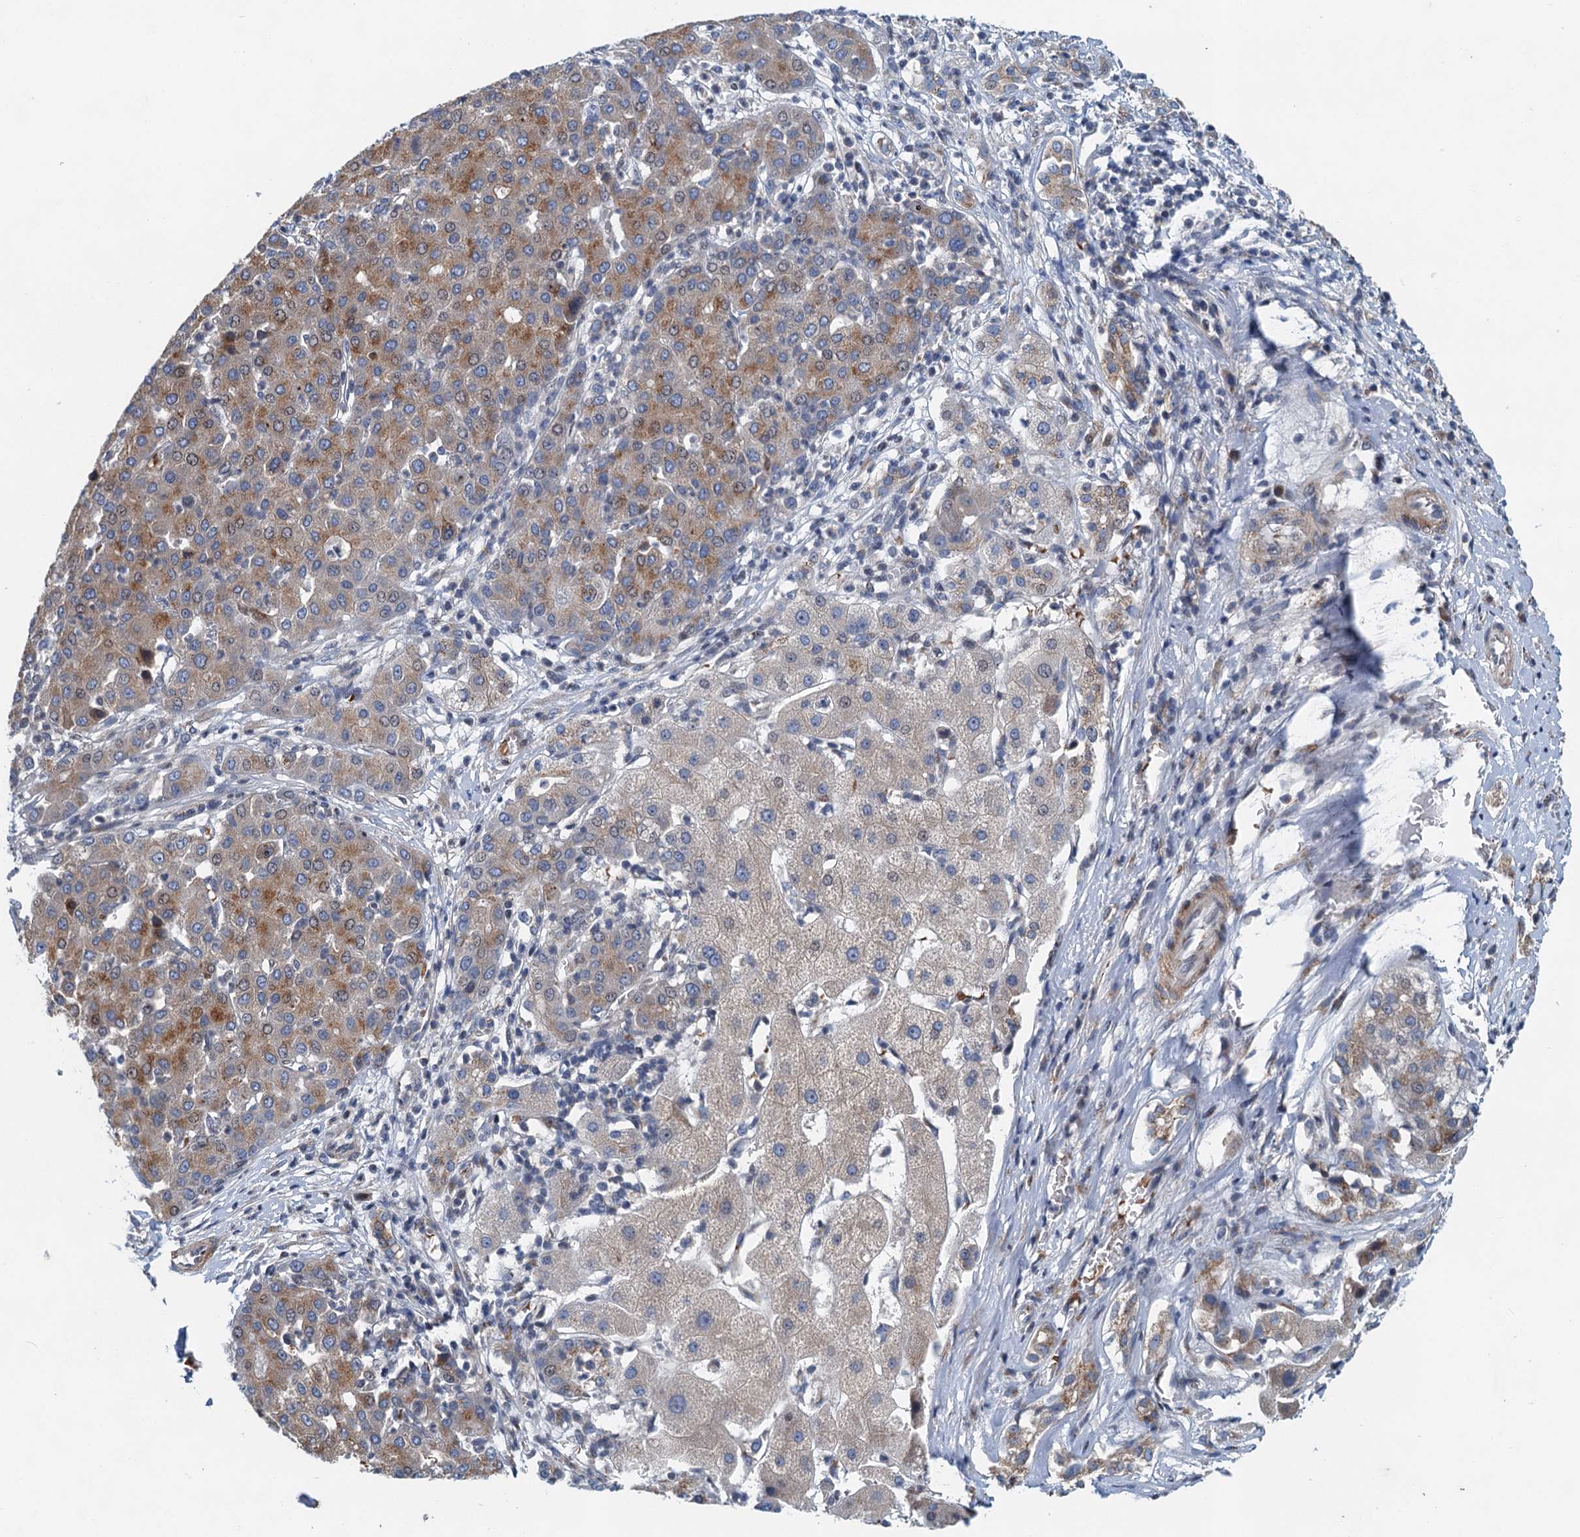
{"staining": {"intensity": "moderate", "quantity": ">75%", "location": "cytoplasmic/membranous"}, "tissue": "liver cancer", "cell_type": "Tumor cells", "image_type": "cancer", "snomed": [{"axis": "morphology", "description": "Carcinoma, Hepatocellular, NOS"}, {"axis": "topography", "description": "Liver"}], "caption": "Brown immunohistochemical staining in human liver cancer exhibits moderate cytoplasmic/membranous positivity in approximately >75% of tumor cells. (Stains: DAB (3,3'-diaminobenzidine) in brown, nuclei in blue, Microscopy: brightfield microscopy at high magnification).", "gene": "NBEA", "patient": {"sex": "male", "age": 65}}